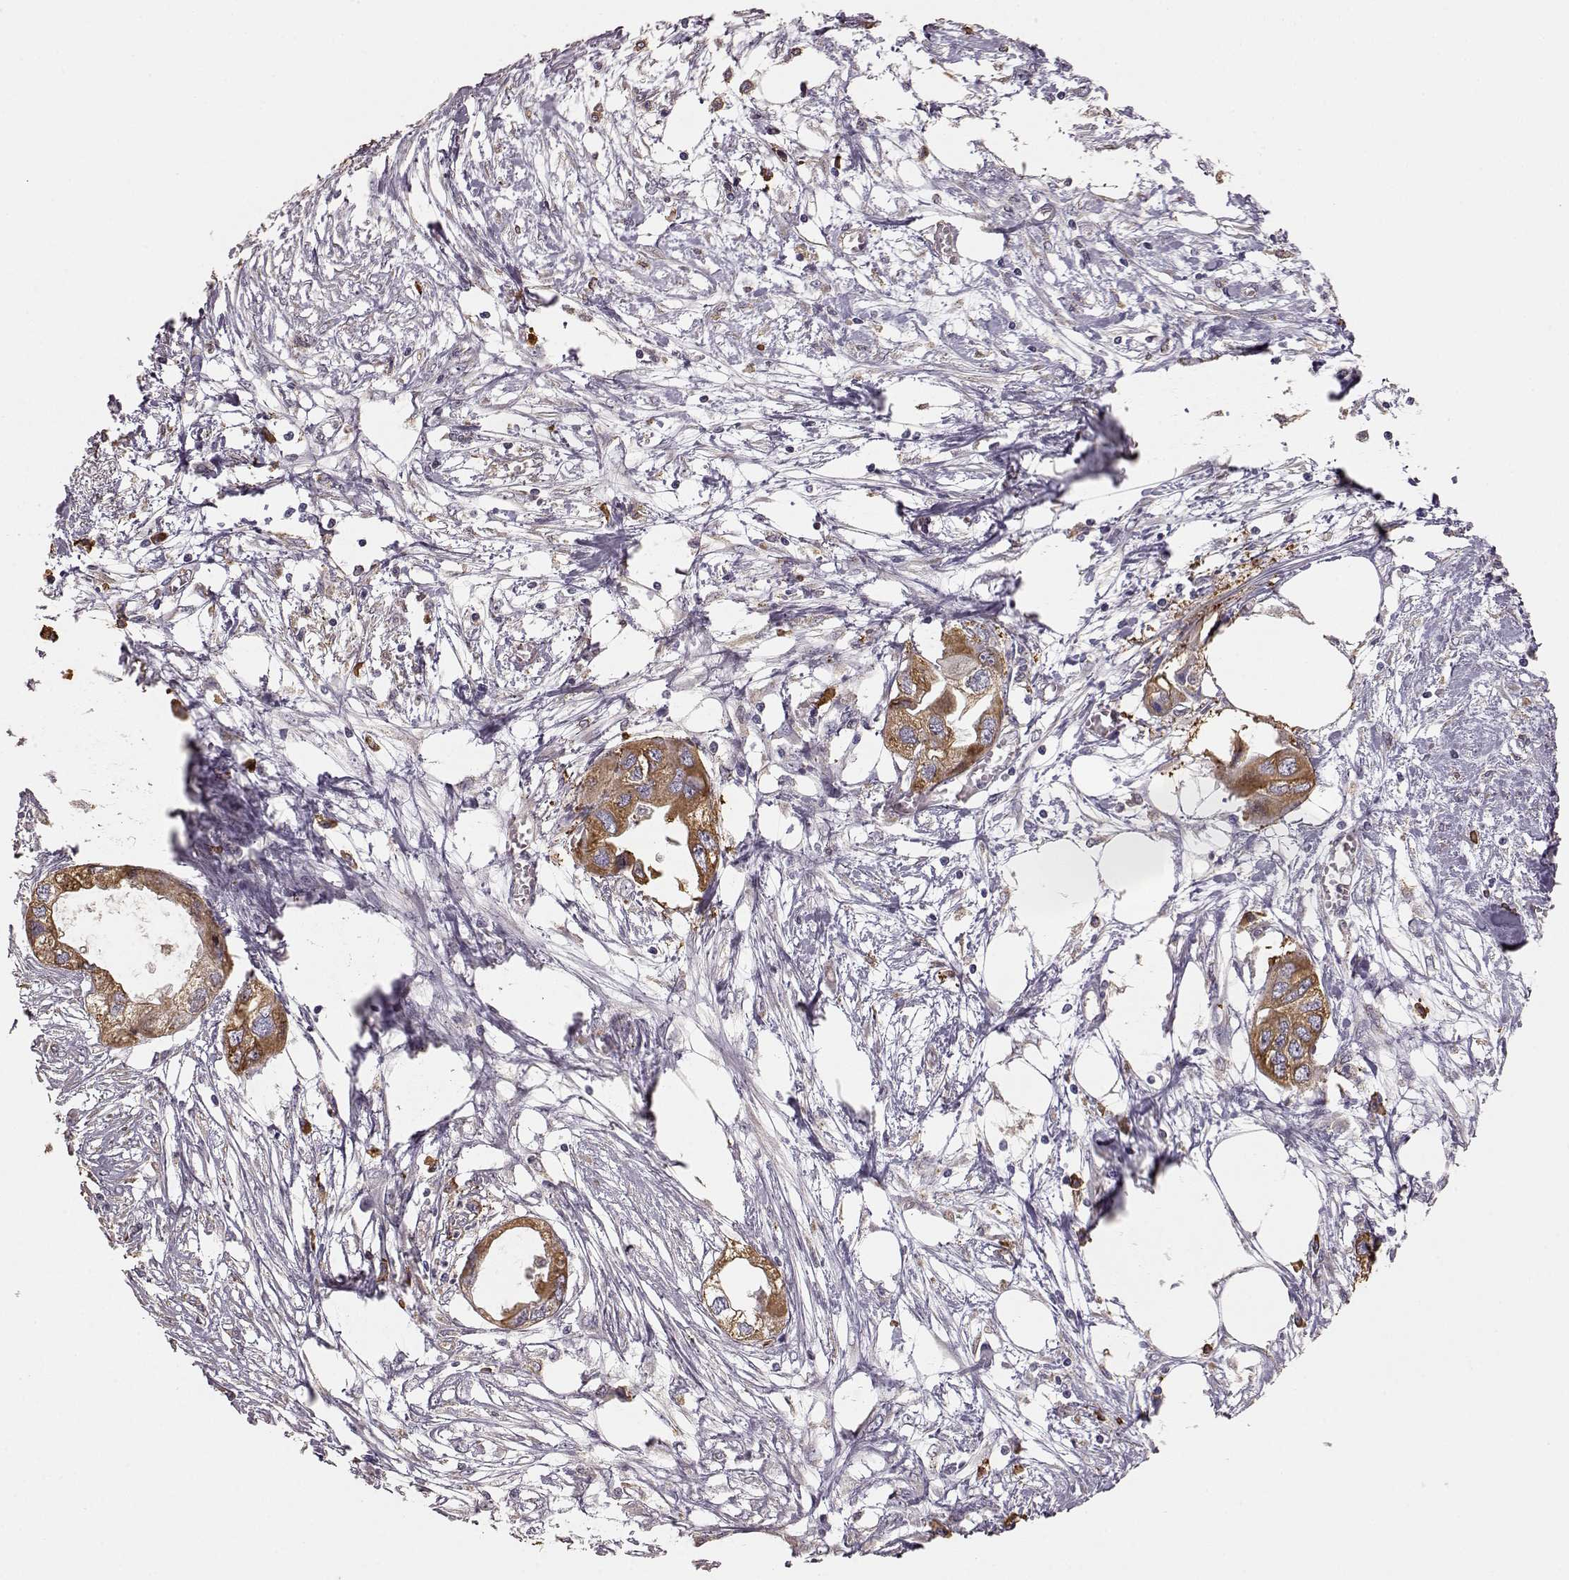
{"staining": {"intensity": "moderate", "quantity": ">75%", "location": "cytoplasmic/membranous"}, "tissue": "endometrial cancer", "cell_type": "Tumor cells", "image_type": "cancer", "snomed": [{"axis": "morphology", "description": "Adenocarcinoma, NOS"}, {"axis": "morphology", "description": "Adenocarcinoma, metastatic, NOS"}, {"axis": "topography", "description": "Adipose tissue"}, {"axis": "topography", "description": "Endometrium"}], "caption": "Tumor cells exhibit medium levels of moderate cytoplasmic/membranous staining in about >75% of cells in endometrial cancer (metastatic adenocarcinoma).", "gene": "GABRG3", "patient": {"sex": "female", "age": 67}}